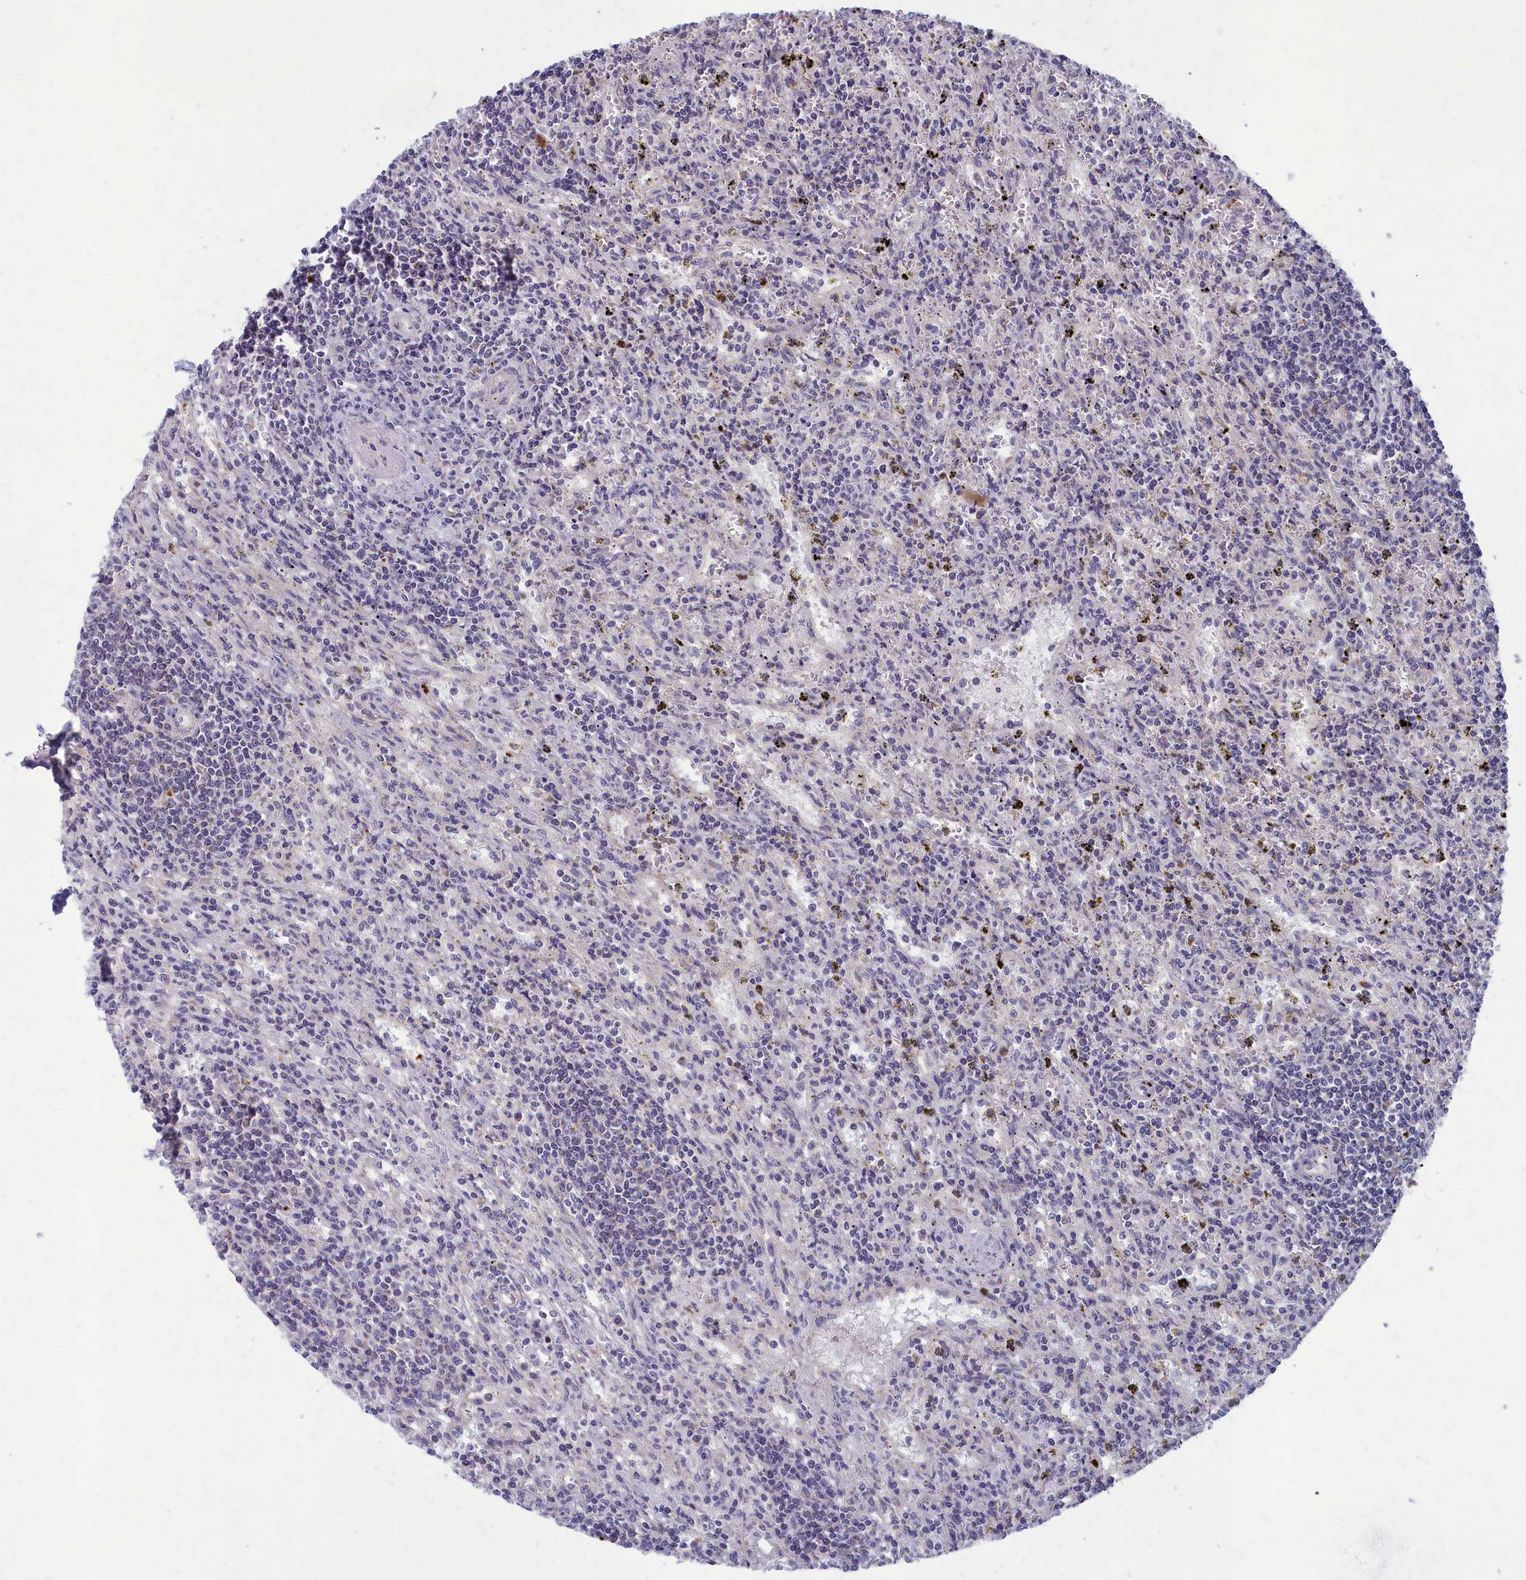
{"staining": {"intensity": "negative", "quantity": "none", "location": "none"}, "tissue": "lymphoma", "cell_type": "Tumor cells", "image_type": "cancer", "snomed": [{"axis": "morphology", "description": "Malignant lymphoma, non-Hodgkin's type, Low grade"}, {"axis": "topography", "description": "Spleen"}], "caption": "An immunohistochemistry micrograph of lymphoma is shown. There is no staining in tumor cells of lymphoma.", "gene": "MRPS25", "patient": {"sex": "male", "age": 76}}